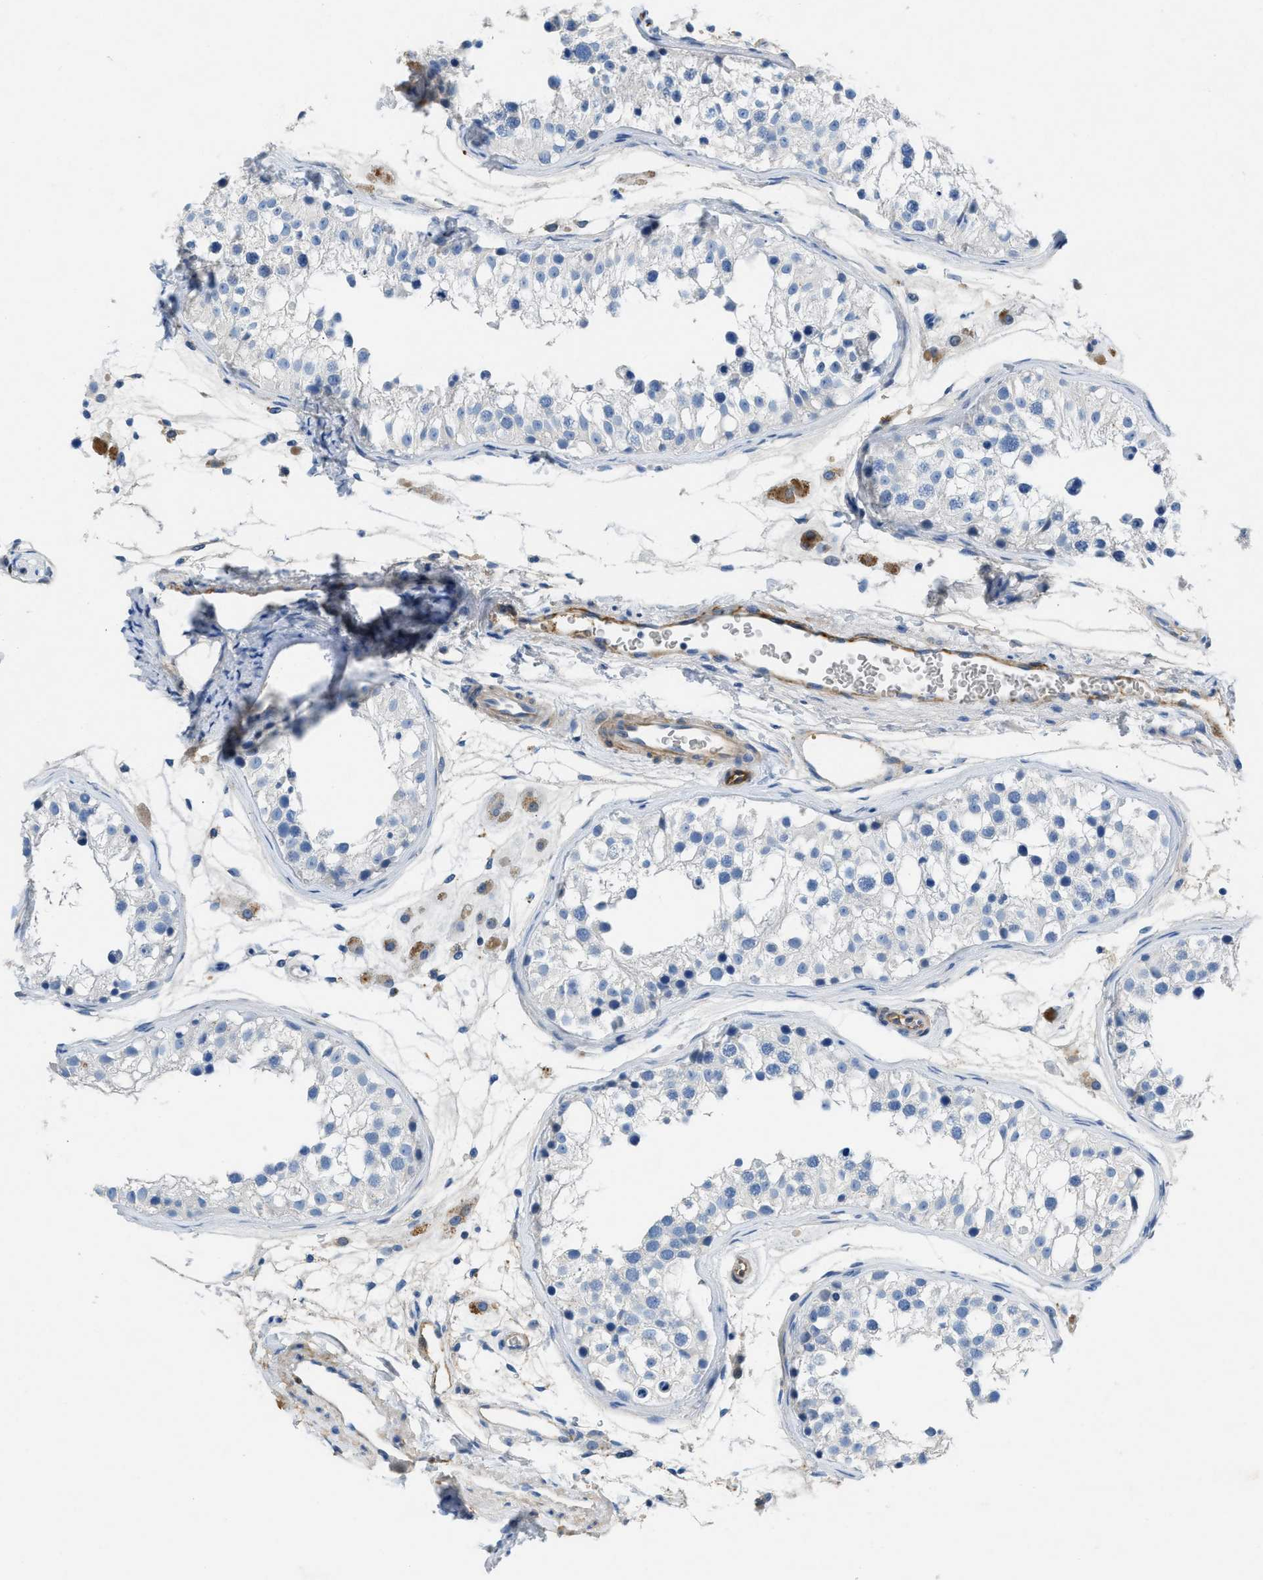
{"staining": {"intensity": "negative", "quantity": "none", "location": "none"}, "tissue": "testis", "cell_type": "Cells in seminiferous ducts", "image_type": "normal", "snomed": [{"axis": "morphology", "description": "Normal tissue, NOS"}, {"axis": "morphology", "description": "Adenocarcinoma, metastatic, NOS"}, {"axis": "topography", "description": "Testis"}], "caption": "The immunohistochemistry (IHC) image has no significant expression in cells in seminiferous ducts of testis. (DAB immunohistochemistry visualized using brightfield microscopy, high magnification).", "gene": "SPEG", "patient": {"sex": "male", "age": 26}}